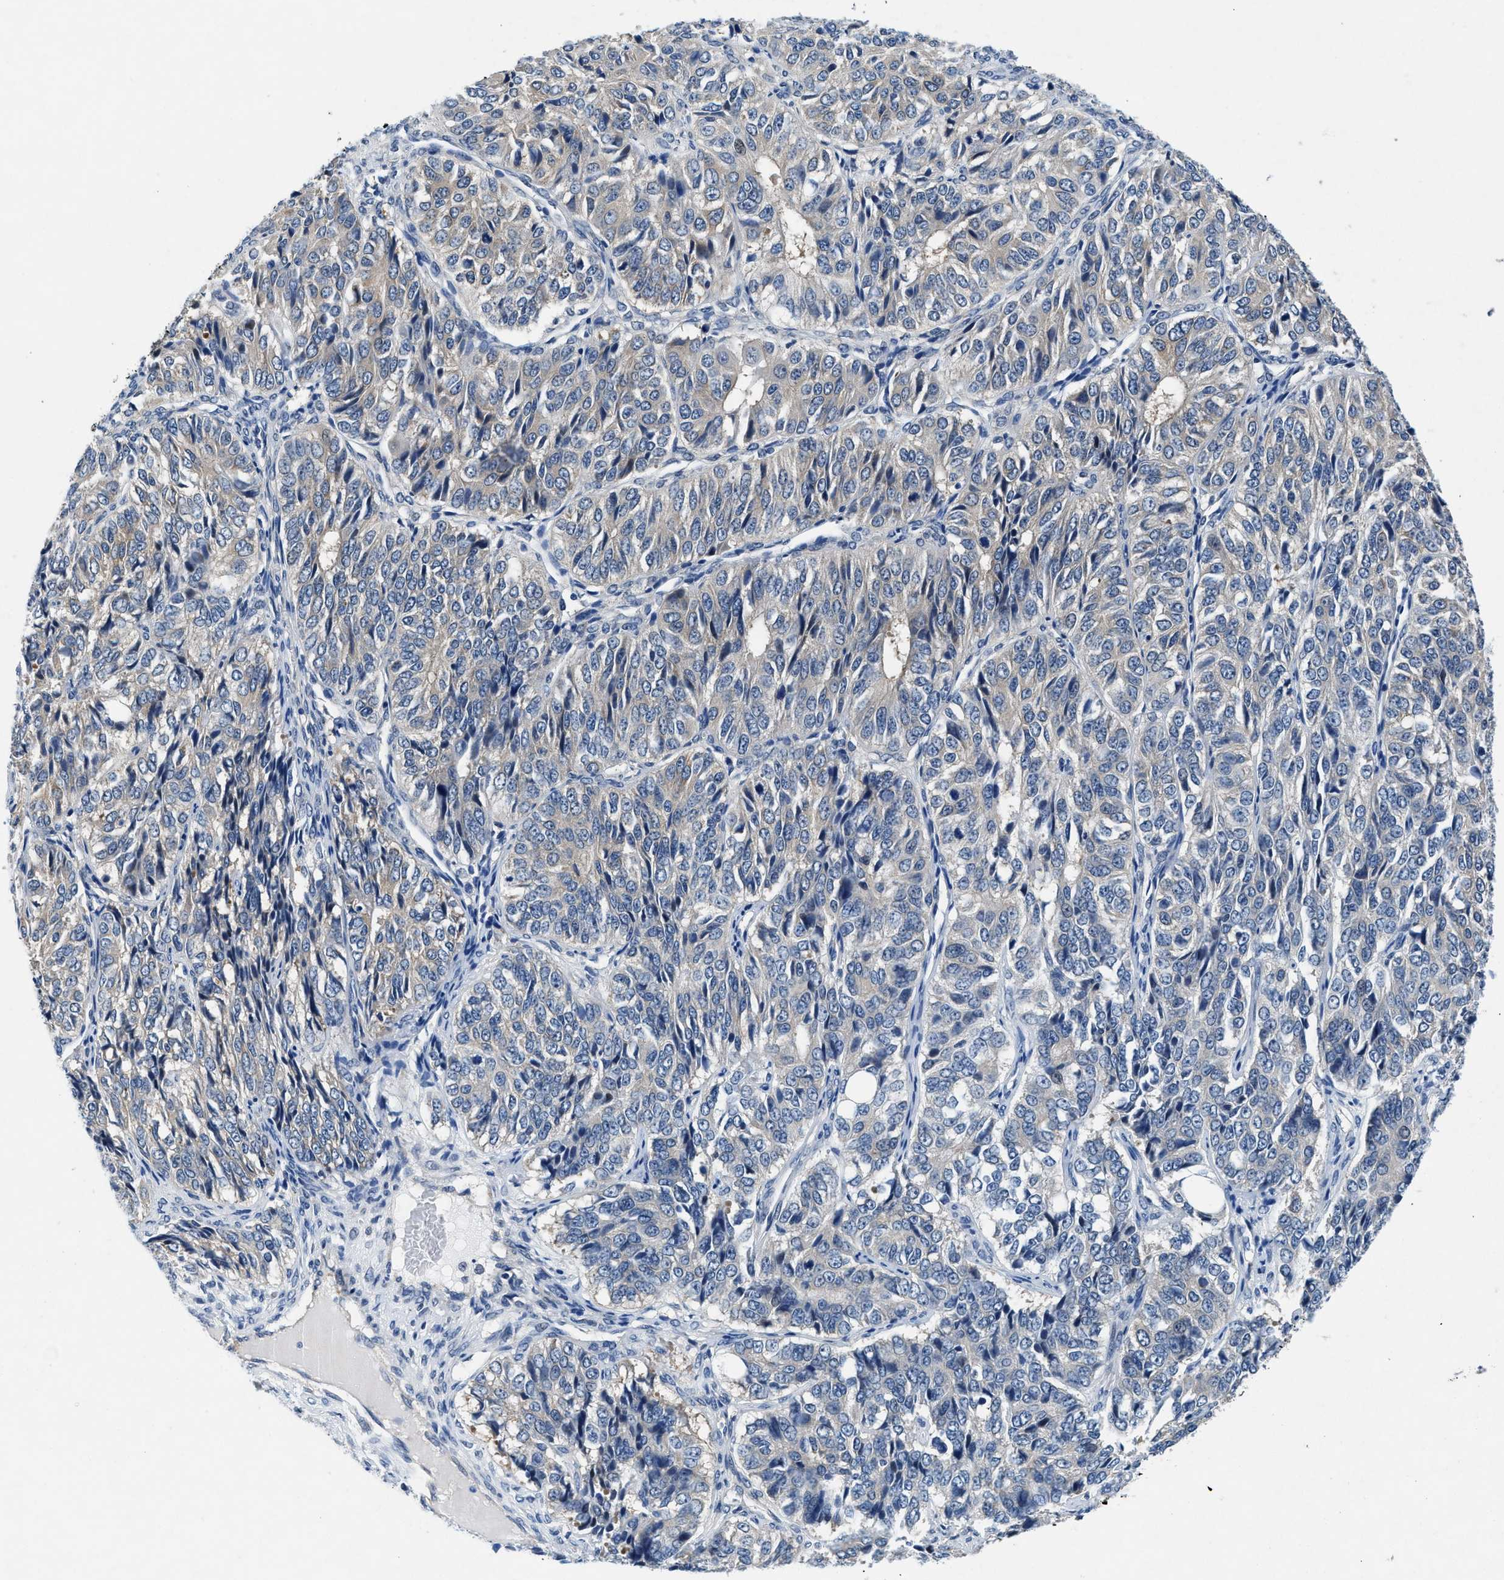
{"staining": {"intensity": "weak", "quantity": "<25%", "location": "cytoplasmic/membranous"}, "tissue": "ovarian cancer", "cell_type": "Tumor cells", "image_type": "cancer", "snomed": [{"axis": "morphology", "description": "Carcinoma, endometroid"}, {"axis": "topography", "description": "Ovary"}], "caption": "A high-resolution image shows immunohistochemistry staining of ovarian cancer, which shows no significant positivity in tumor cells.", "gene": "COPS2", "patient": {"sex": "female", "age": 51}}